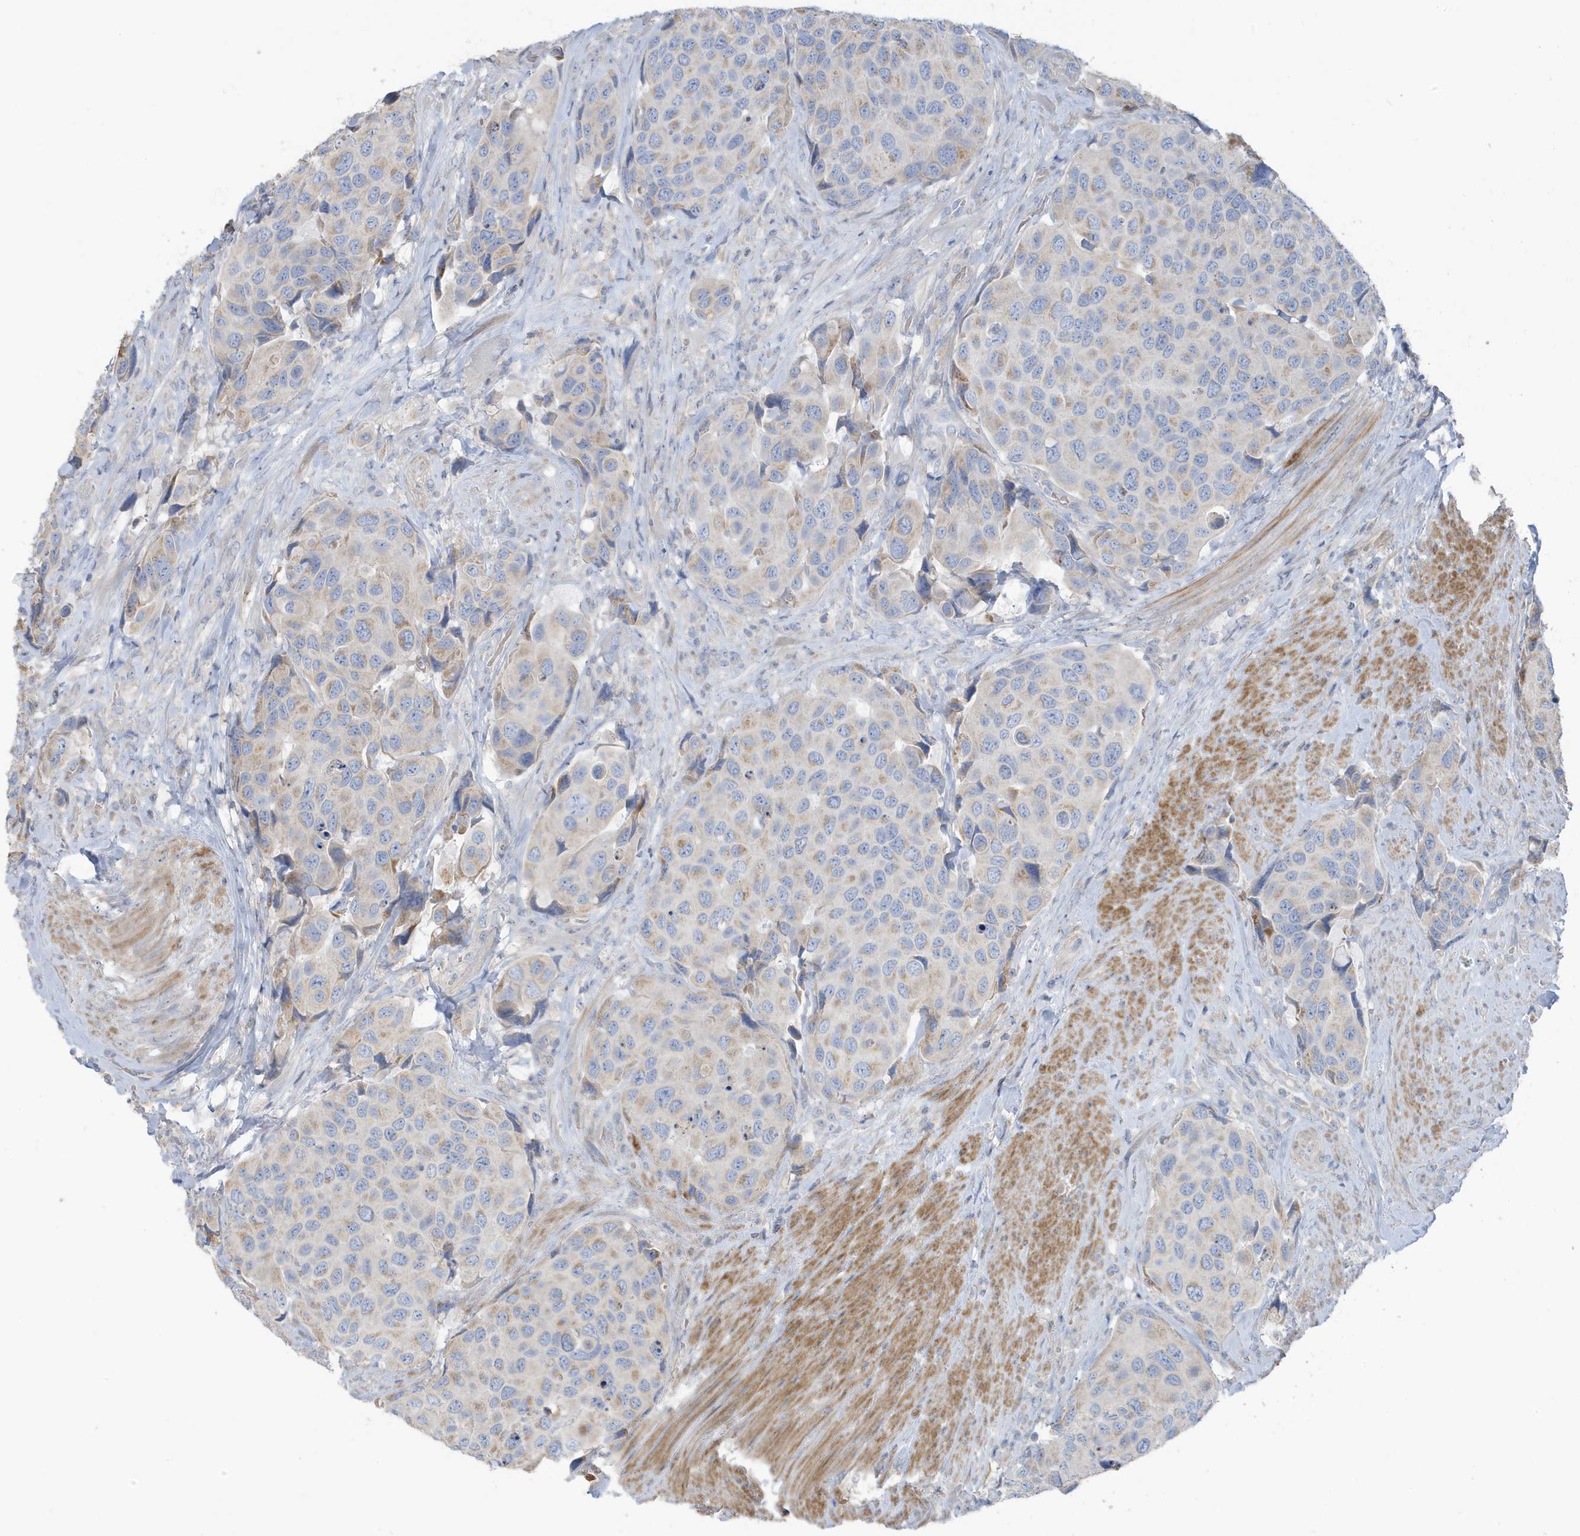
{"staining": {"intensity": "weak", "quantity": "25%-75%", "location": "cytoplasmic/membranous"}, "tissue": "urothelial cancer", "cell_type": "Tumor cells", "image_type": "cancer", "snomed": [{"axis": "morphology", "description": "Urothelial carcinoma, High grade"}, {"axis": "topography", "description": "Urinary bladder"}], "caption": "Immunohistochemistry (IHC) image of neoplastic tissue: human urothelial carcinoma (high-grade) stained using immunohistochemistry shows low levels of weak protein expression localized specifically in the cytoplasmic/membranous of tumor cells, appearing as a cytoplasmic/membranous brown color.", "gene": "ATP13A5", "patient": {"sex": "male", "age": 74}}